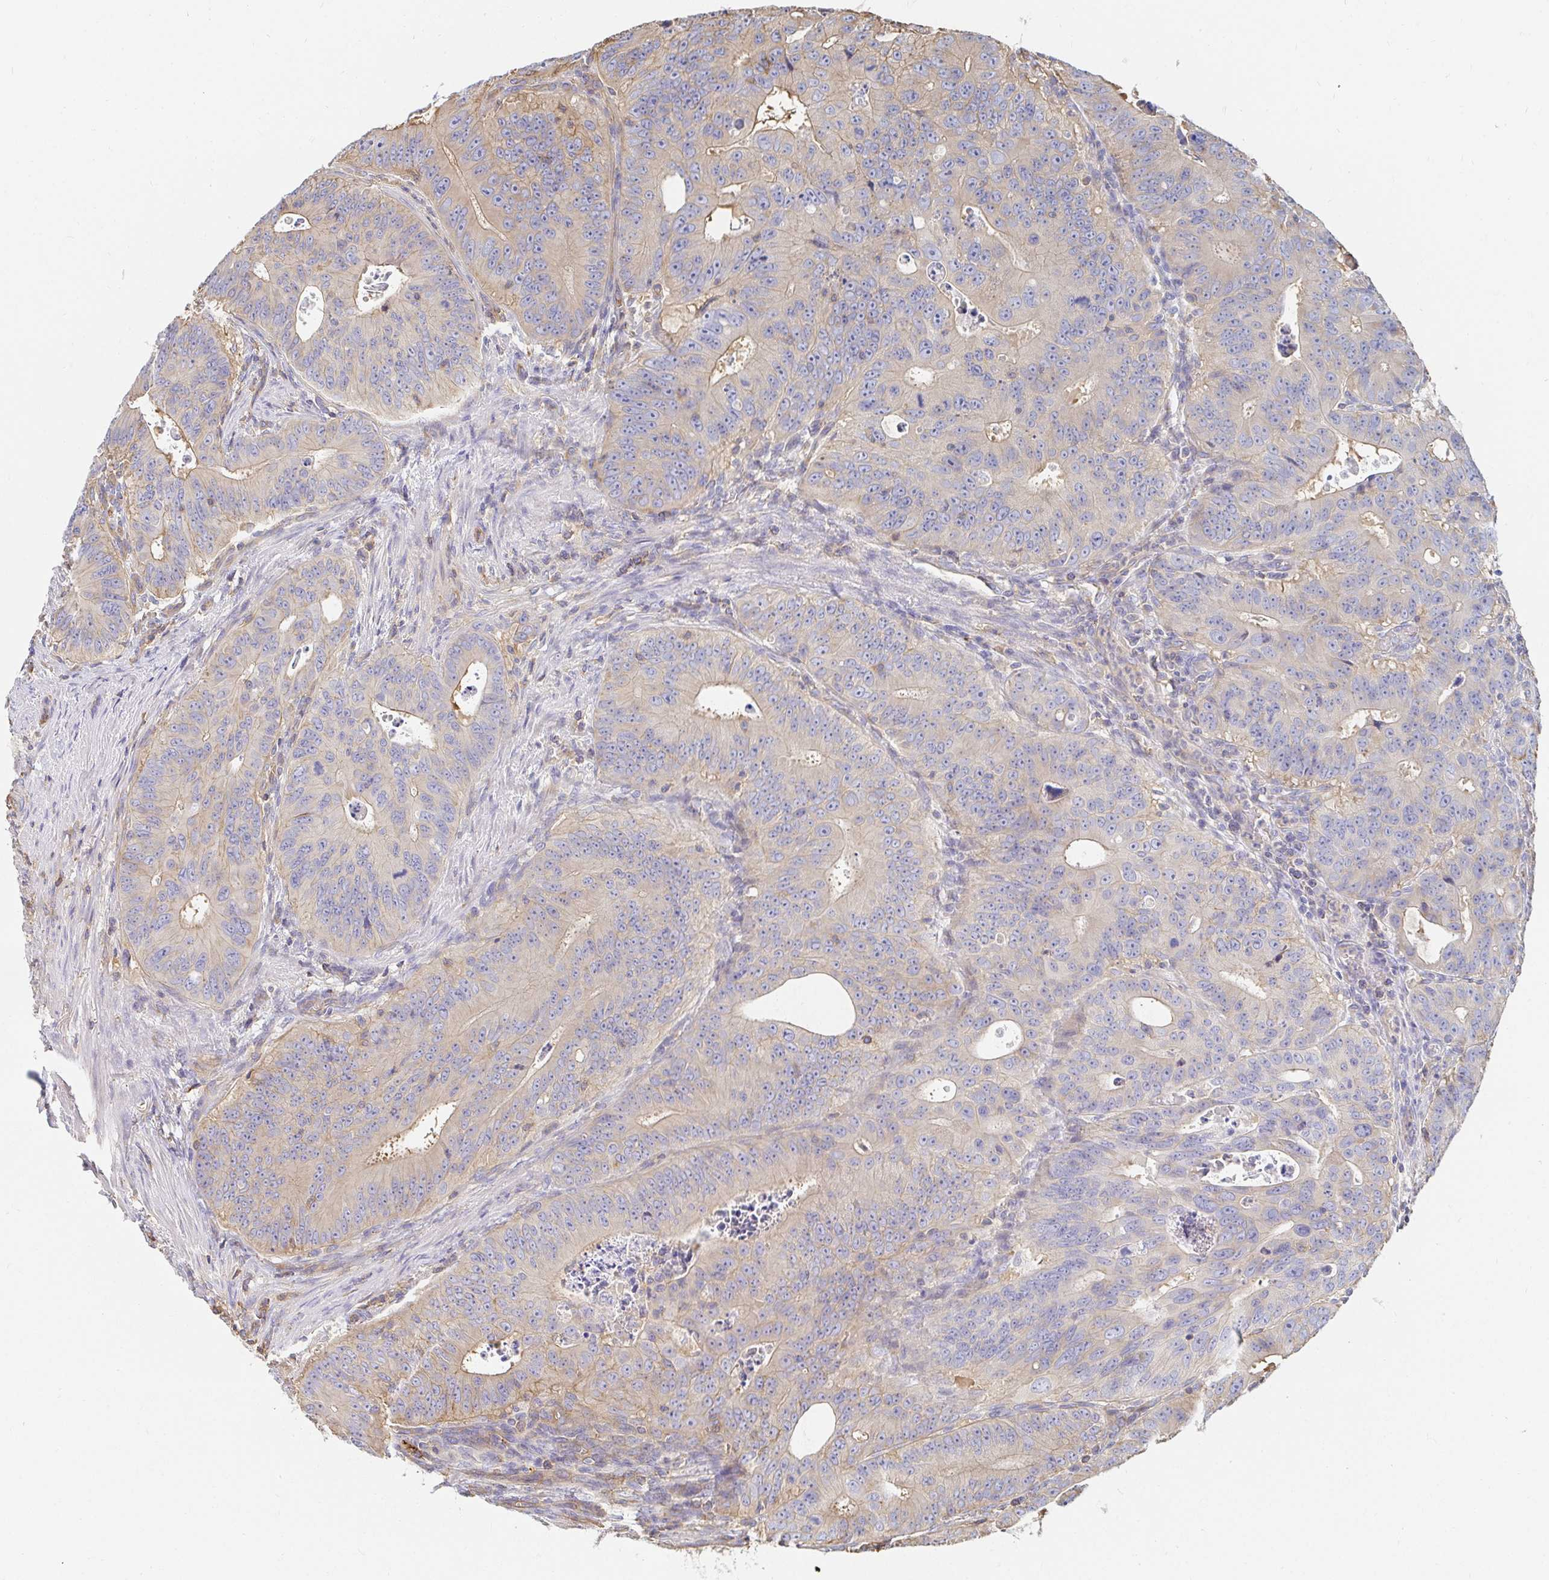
{"staining": {"intensity": "weak", "quantity": "25%-75%", "location": "cytoplasmic/membranous"}, "tissue": "colorectal cancer", "cell_type": "Tumor cells", "image_type": "cancer", "snomed": [{"axis": "morphology", "description": "Adenocarcinoma, NOS"}, {"axis": "topography", "description": "Colon"}], "caption": "Adenocarcinoma (colorectal) was stained to show a protein in brown. There is low levels of weak cytoplasmic/membranous staining in approximately 25%-75% of tumor cells.", "gene": "TSPAN19", "patient": {"sex": "male", "age": 62}}